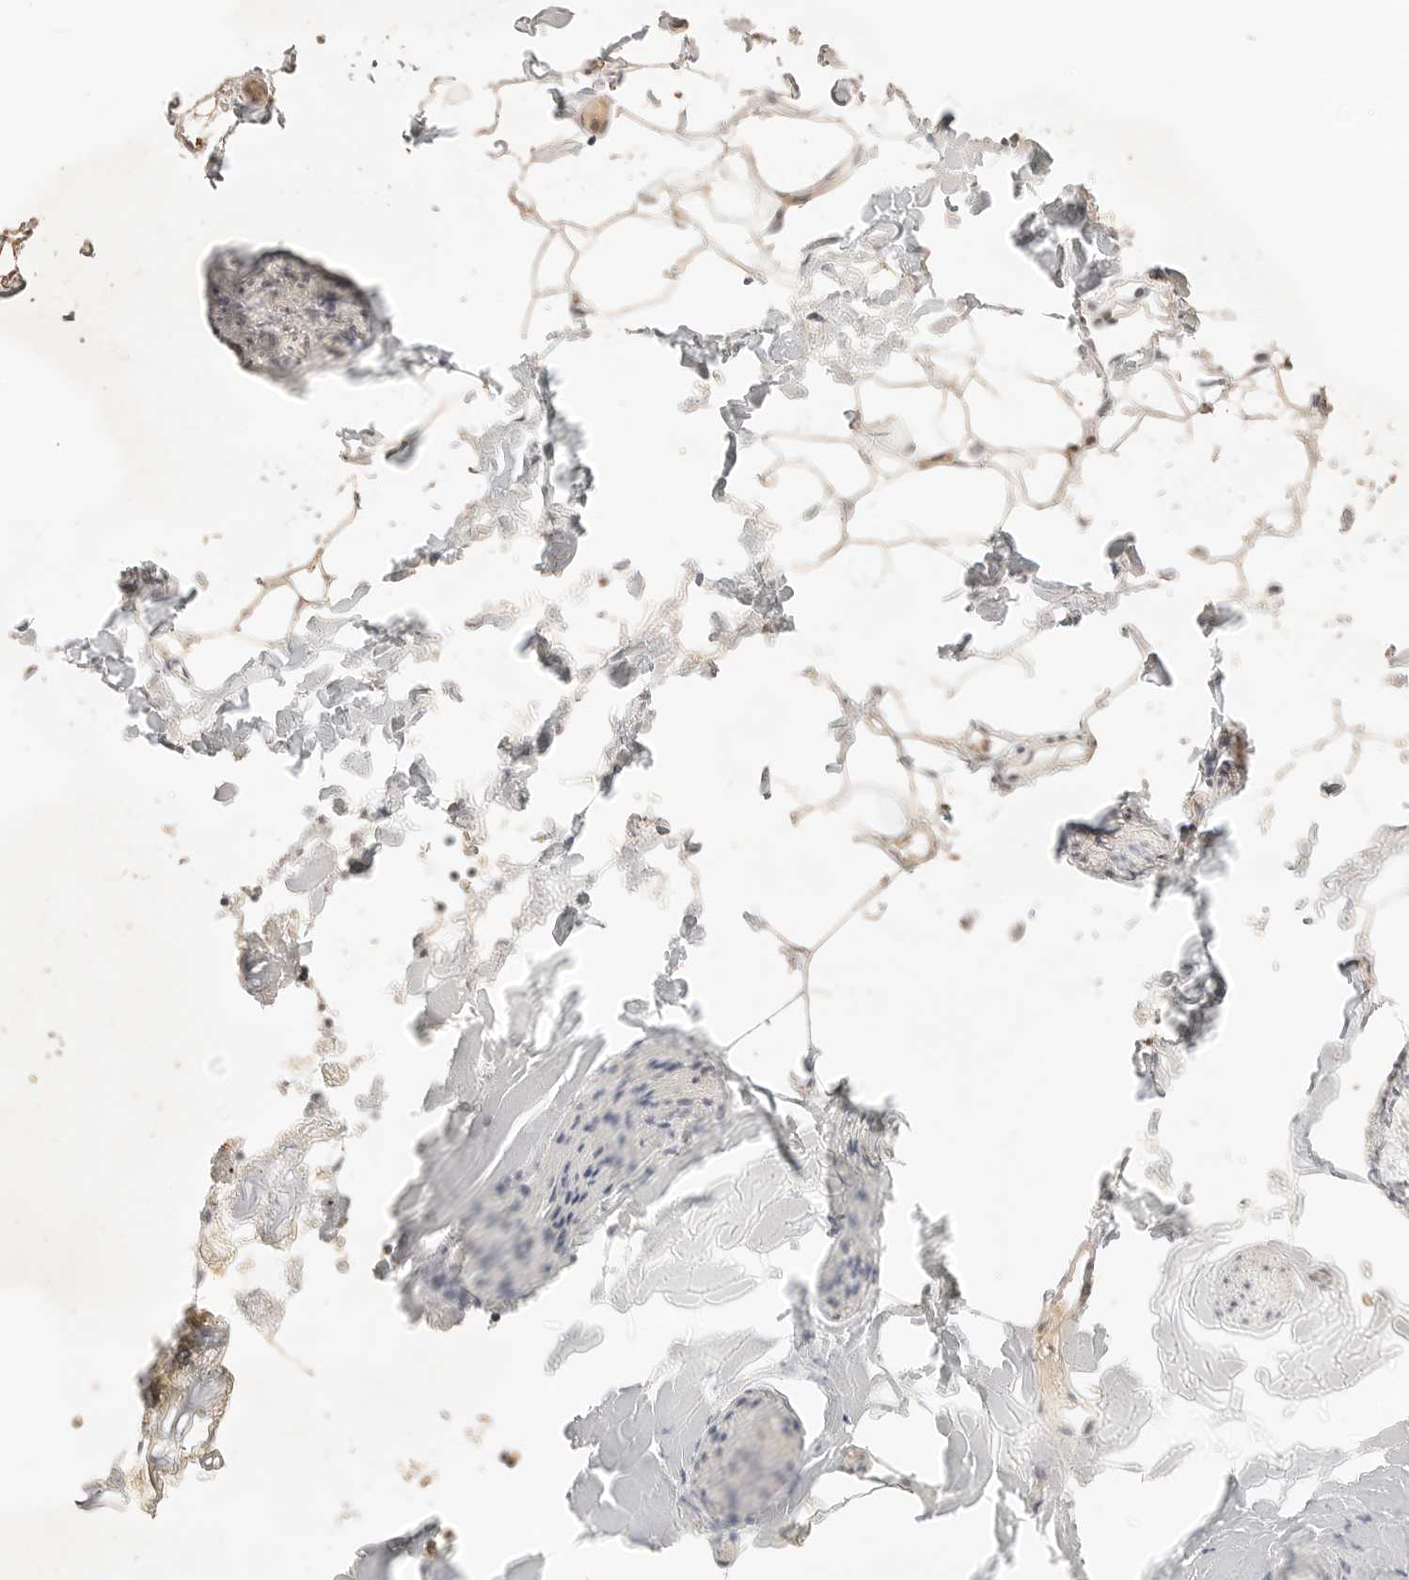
{"staining": {"intensity": "moderate", "quantity": "<25%", "location": "cytoplasmic/membranous"}, "tissue": "adipose tissue", "cell_type": "Adipocytes", "image_type": "normal", "snomed": [{"axis": "morphology", "description": "Normal tissue, NOS"}, {"axis": "morphology", "description": "Adenocarcinoma, NOS"}, {"axis": "topography", "description": "Smooth muscle"}, {"axis": "topography", "description": "Colon"}], "caption": "A brown stain shows moderate cytoplasmic/membranous expression of a protein in adipocytes of benign adipose tissue. The protein of interest is stained brown, and the nuclei are stained in blue (DAB IHC with brightfield microscopy, high magnification).", "gene": "RPS6KL1", "patient": {"sex": "male", "age": 14}}